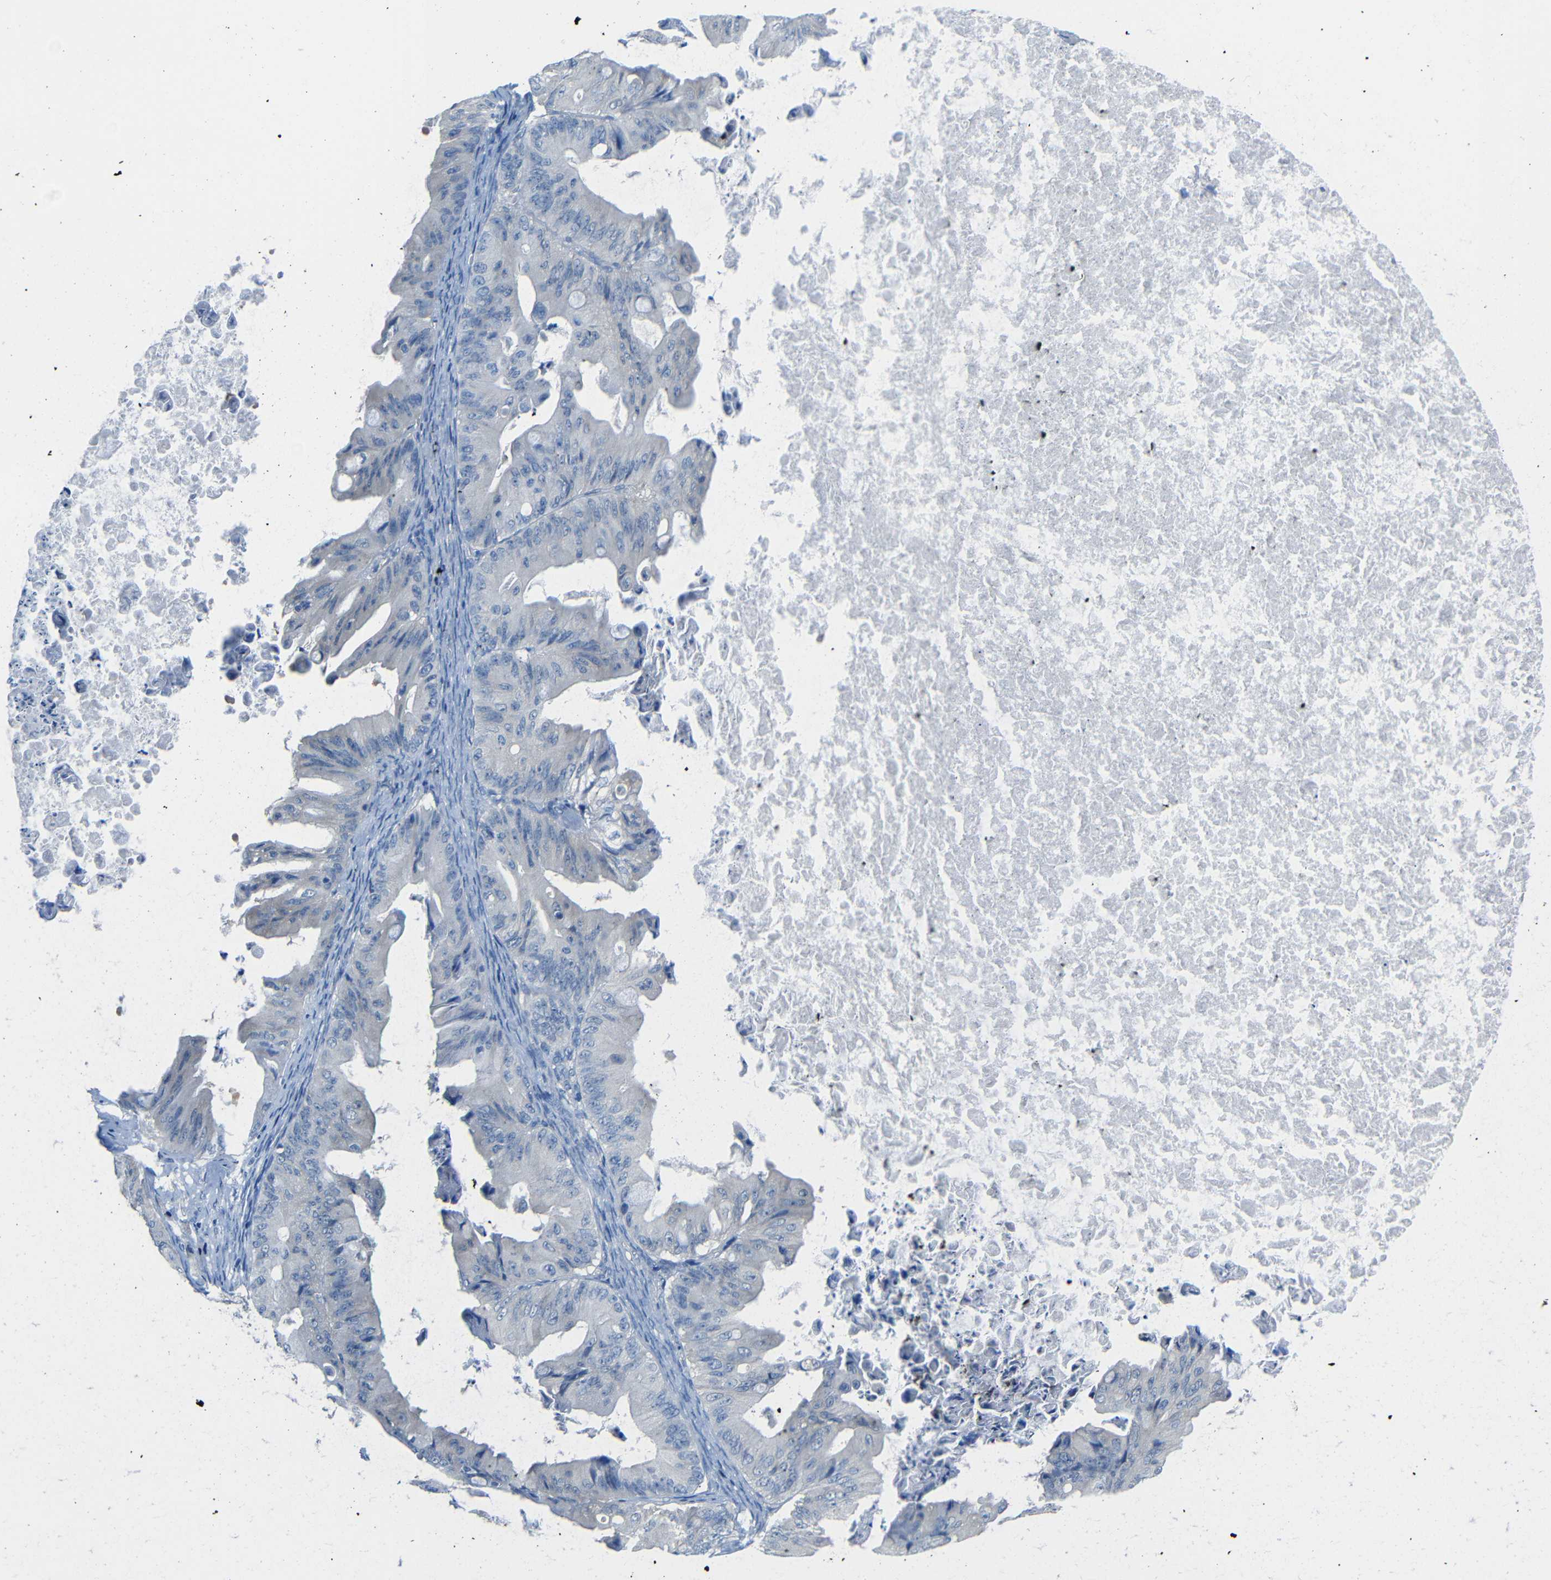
{"staining": {"intensity": "negative", "quantity": "none", "location": "none"}, "tissue": "ovarian cancer", "cell_type": "Tumor cells", "image_type": "cancer", "snomed": [{"axis": "morphology", "description": "Cystadenocarcinoma, mucinous, NOS"}, {"axis": "topography", "description": "Ovary"}], "caption": "This is an immunohistochemistry image of human ovarian mucinous cystadenocarcinoma. There is no positivity in tumor cells.", "gene": "NEGR1", "patient": {"sex": "female", "age": 37}}